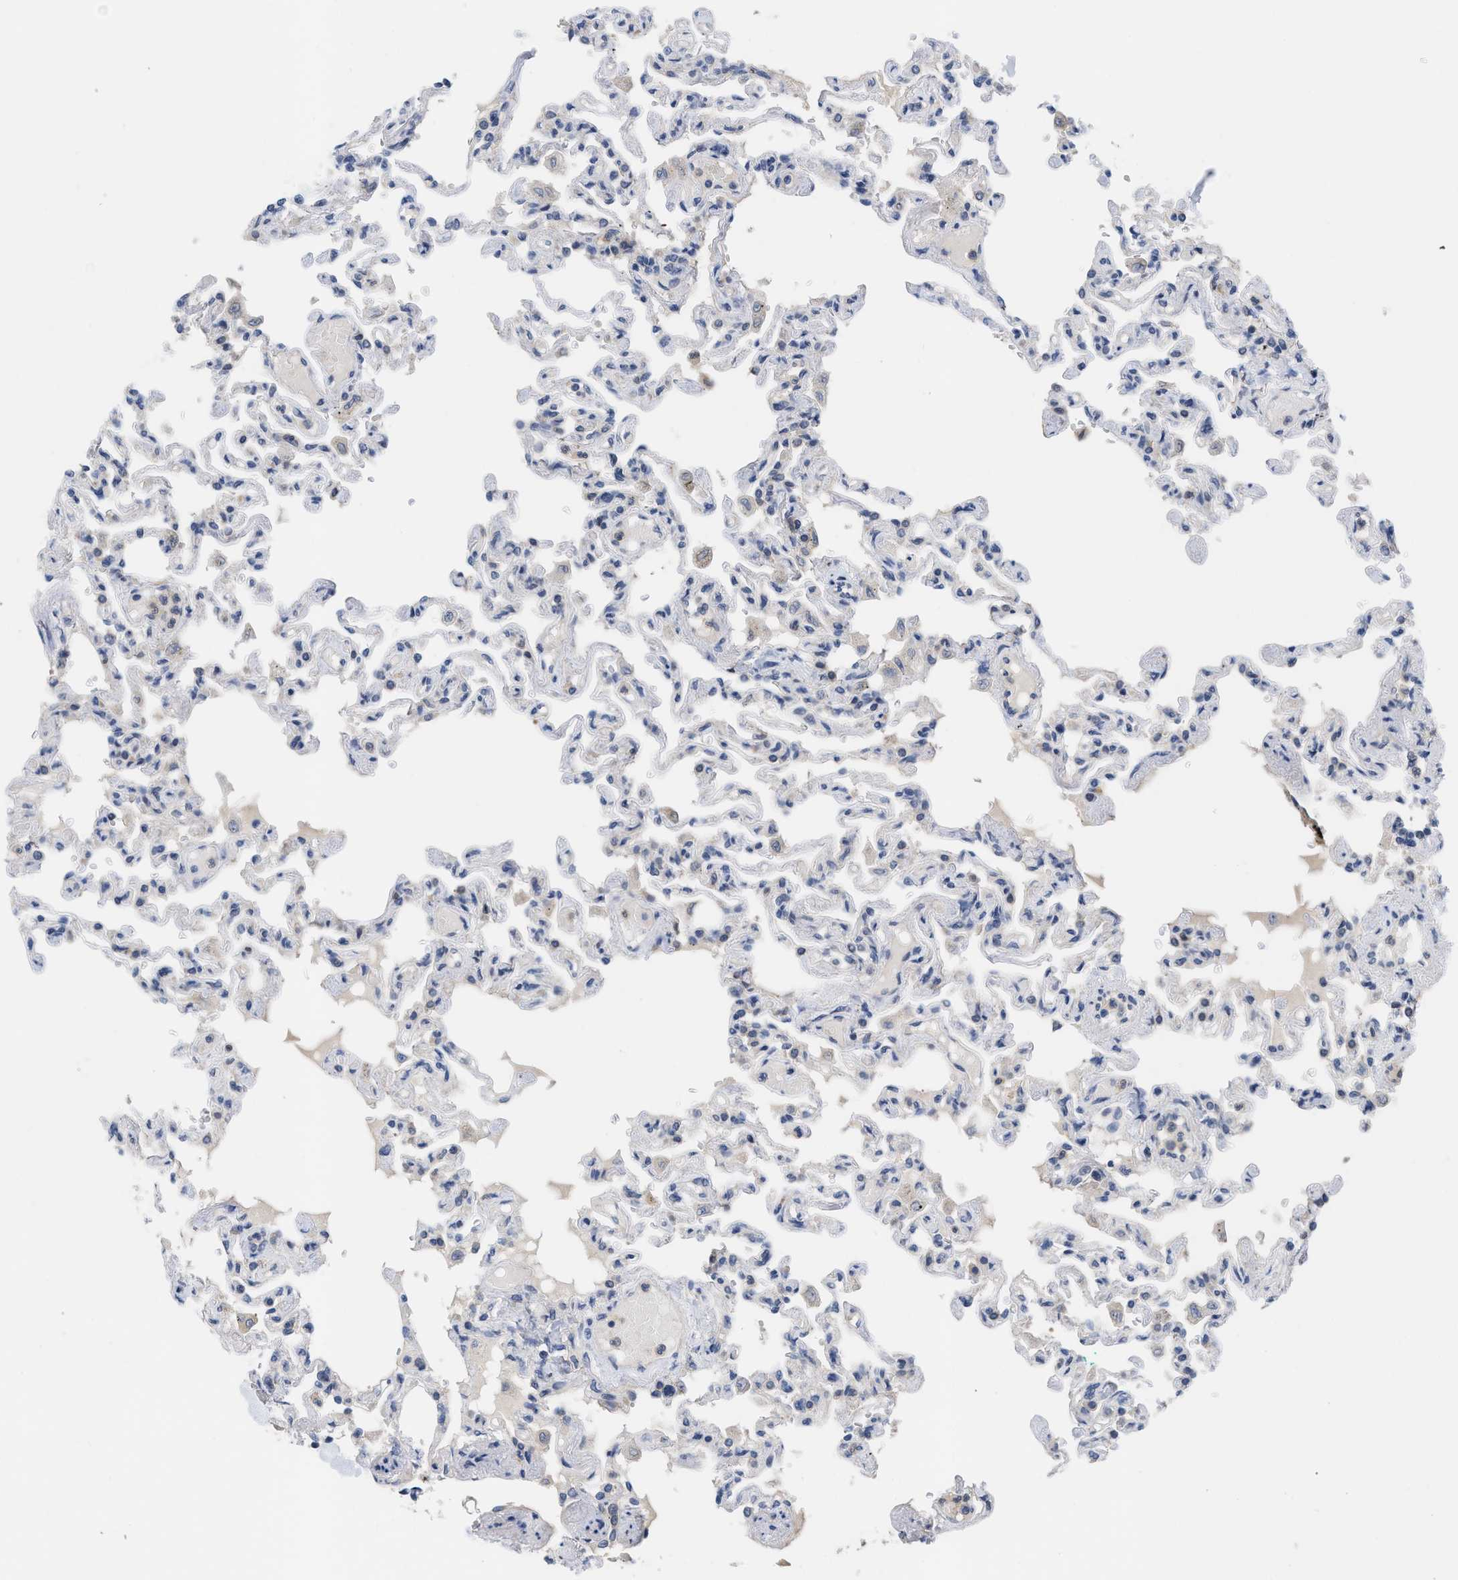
{"staining": {"intensity": "negative", "quantity": "none", "location": "none"}, "tissue": "lung", "cell_type": "Alveolar cells", "image_type": "normal", "snomed": [{"axis": "morphology", "description": "Normal tissue, NOS"}, {"axis": "topography", "description": "Lung"}], "caption": "This histopathology image is of normal lung stained with IHC to label a protein in brown with the nuclei are counter-stained blue. There is no expression in alveolar cells.", "gene": "LDAF1", "patient": {"sex": "male", "age": 21}}